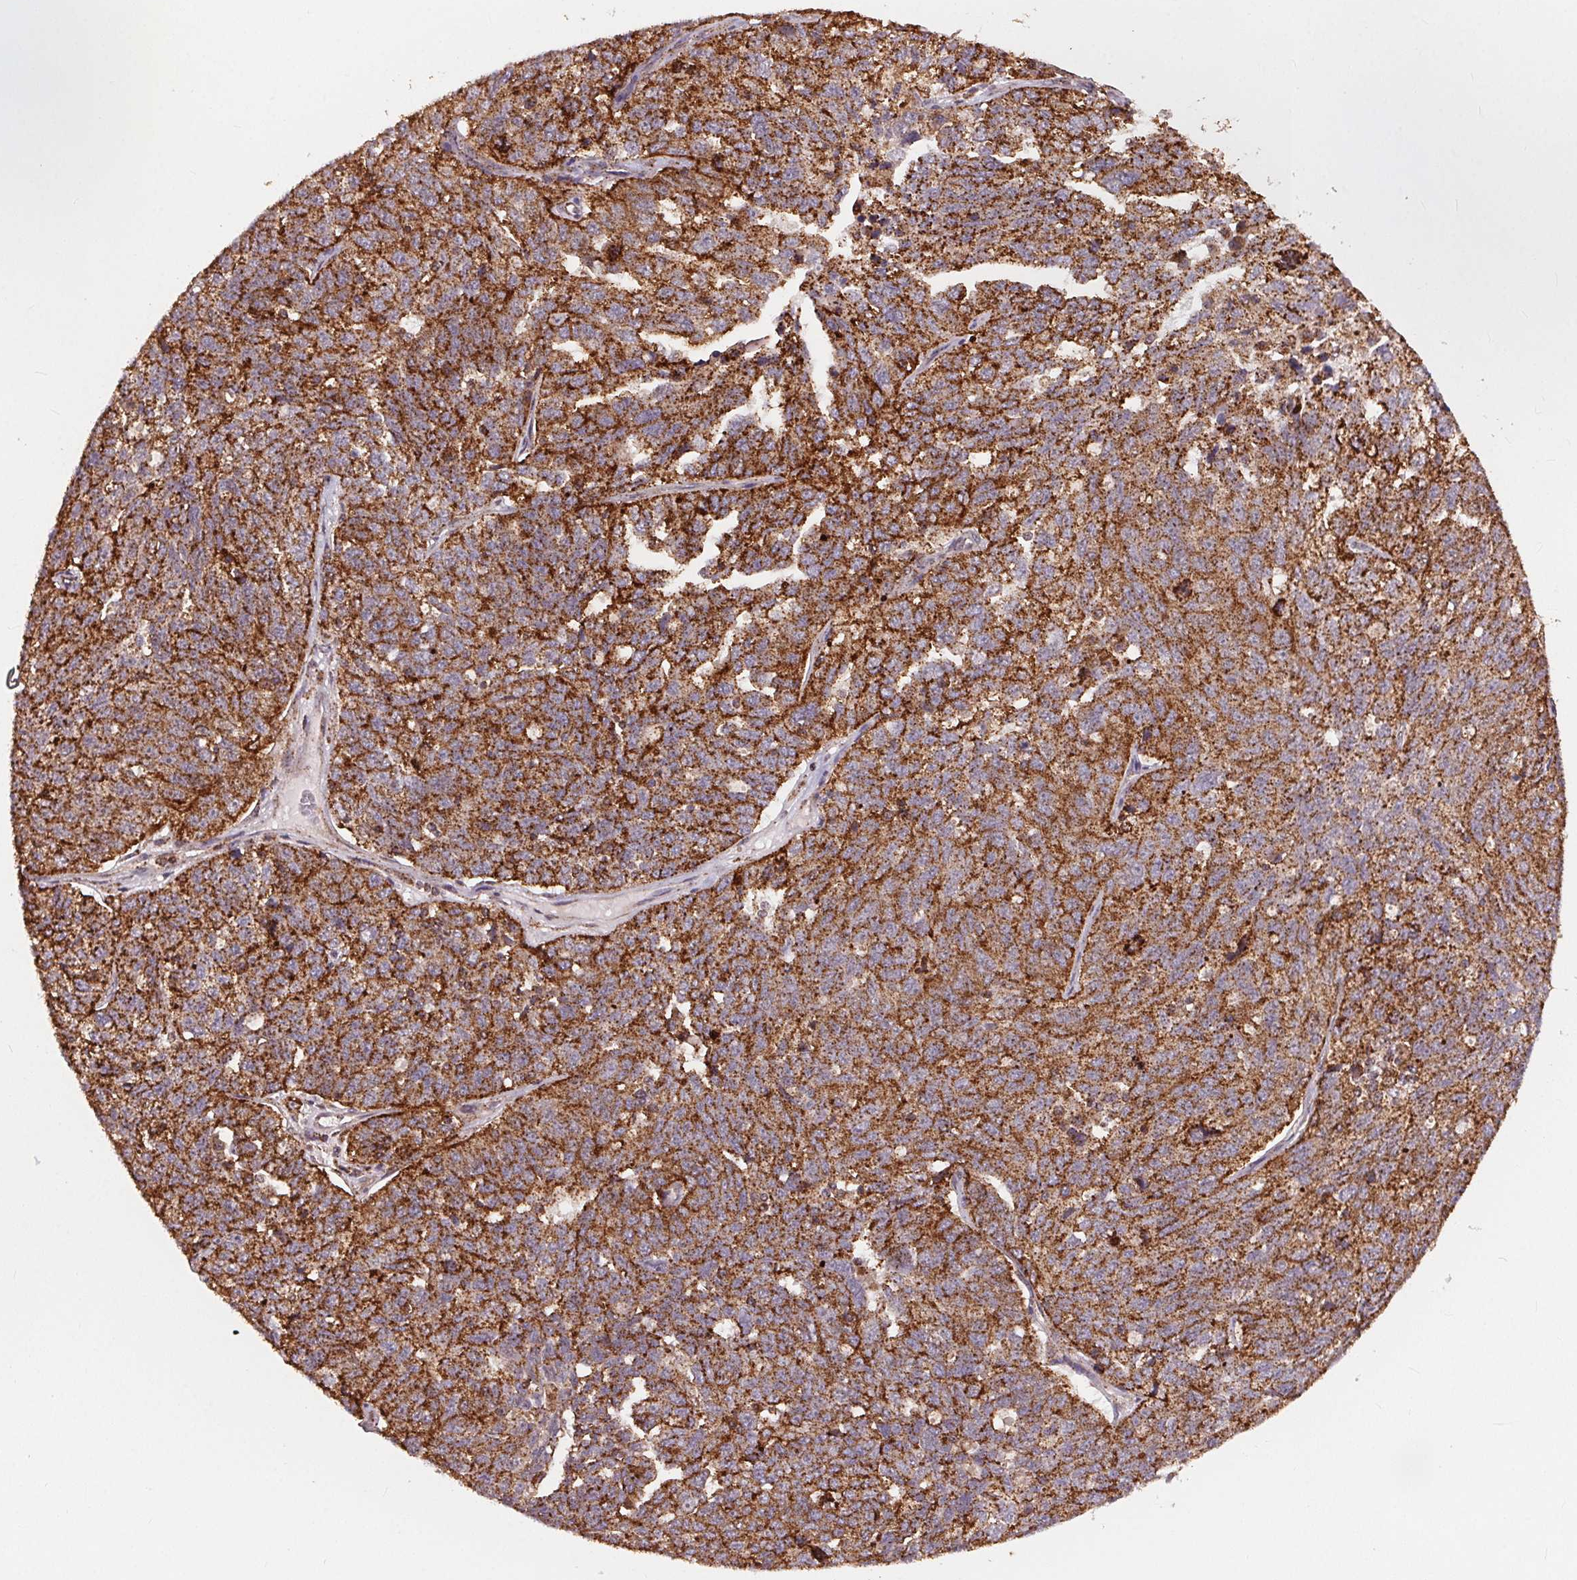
{"staining": {"intensity": "strong", "quantity": ">75%", "location": "cytoplasmic/membranous"}, "tissue": "ovarian cancer", "cell_type": "Tumor cells", "image_type": "cancer", "snomed": [{"axis": "morphology", "description": "Cystadenocarcinoma, serous, NOS"}, {"axis": "topography", "description": "Ovary"}], "caption": "Tumor cells reveal strong cytoplasmic/membranous expression in approximately >75% of cells in ovarian serous cystadenocarcinoma. The protein of interest is stained brown, and the nuclei are stained in blue (DAB IHC with brightfield microscopy, high magnification).", "gene": "CHMP4B", "patient": {"sex": "female", "age": 71}}